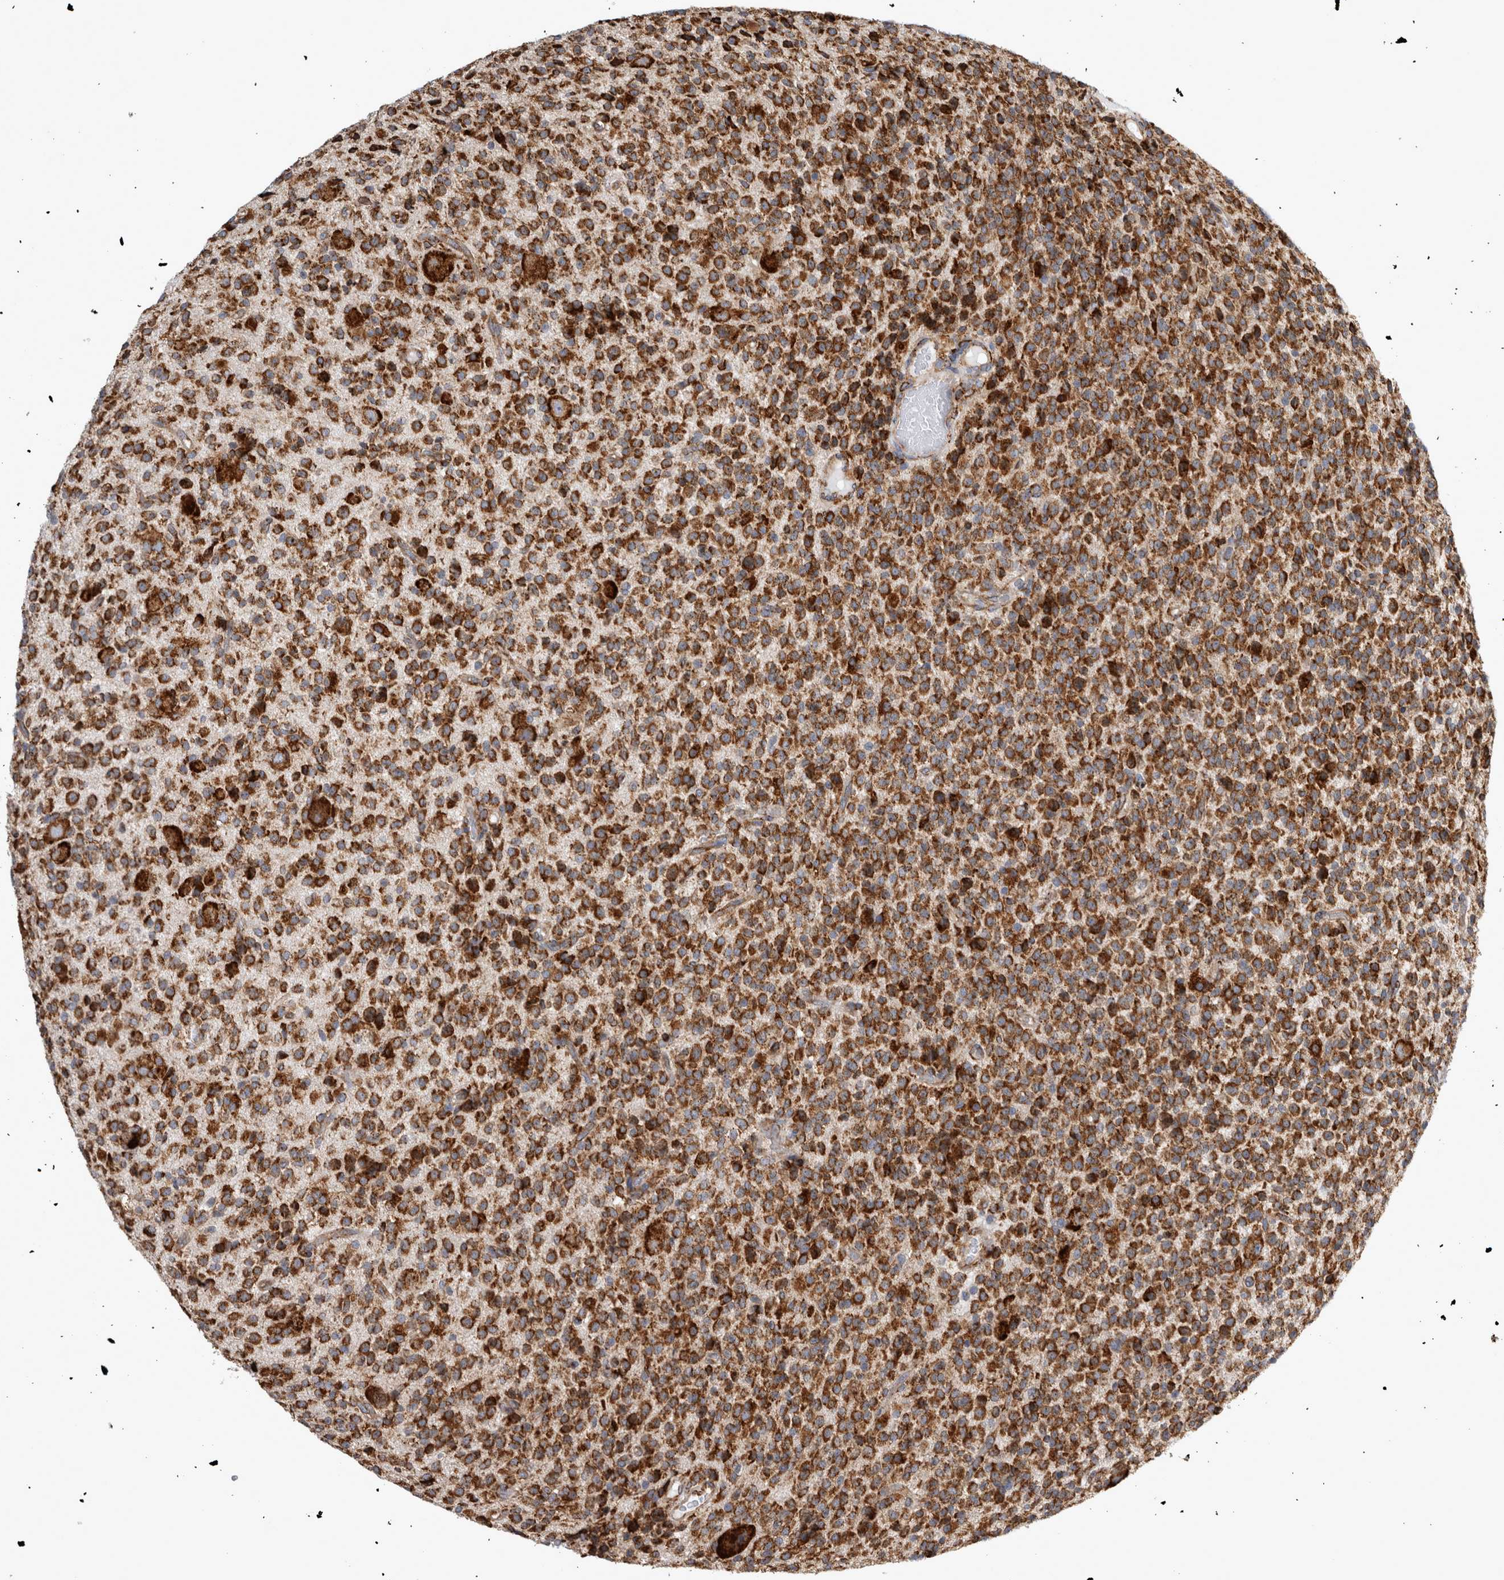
{"staining": {"intensity": "strong", "quantity": ">75%", "location": "cytoplasmic/membranous"}, "tissue": "glioma", "cell_type": "Tumor cells", "image_type": "cancer", "snomed": [{"axis": "morphology", "description": "Glioma, malignant, High grade"}, {"axis": "topography", "description": "Brain"}], "caption": "A high amount of strong cytoplasmic/membranous expression is identified in about >75% of tumor cells in malignant glioma (high-grade) tissue.", "gene": "FHIP2B", "patient": {"sex": "male", "age": 34}}